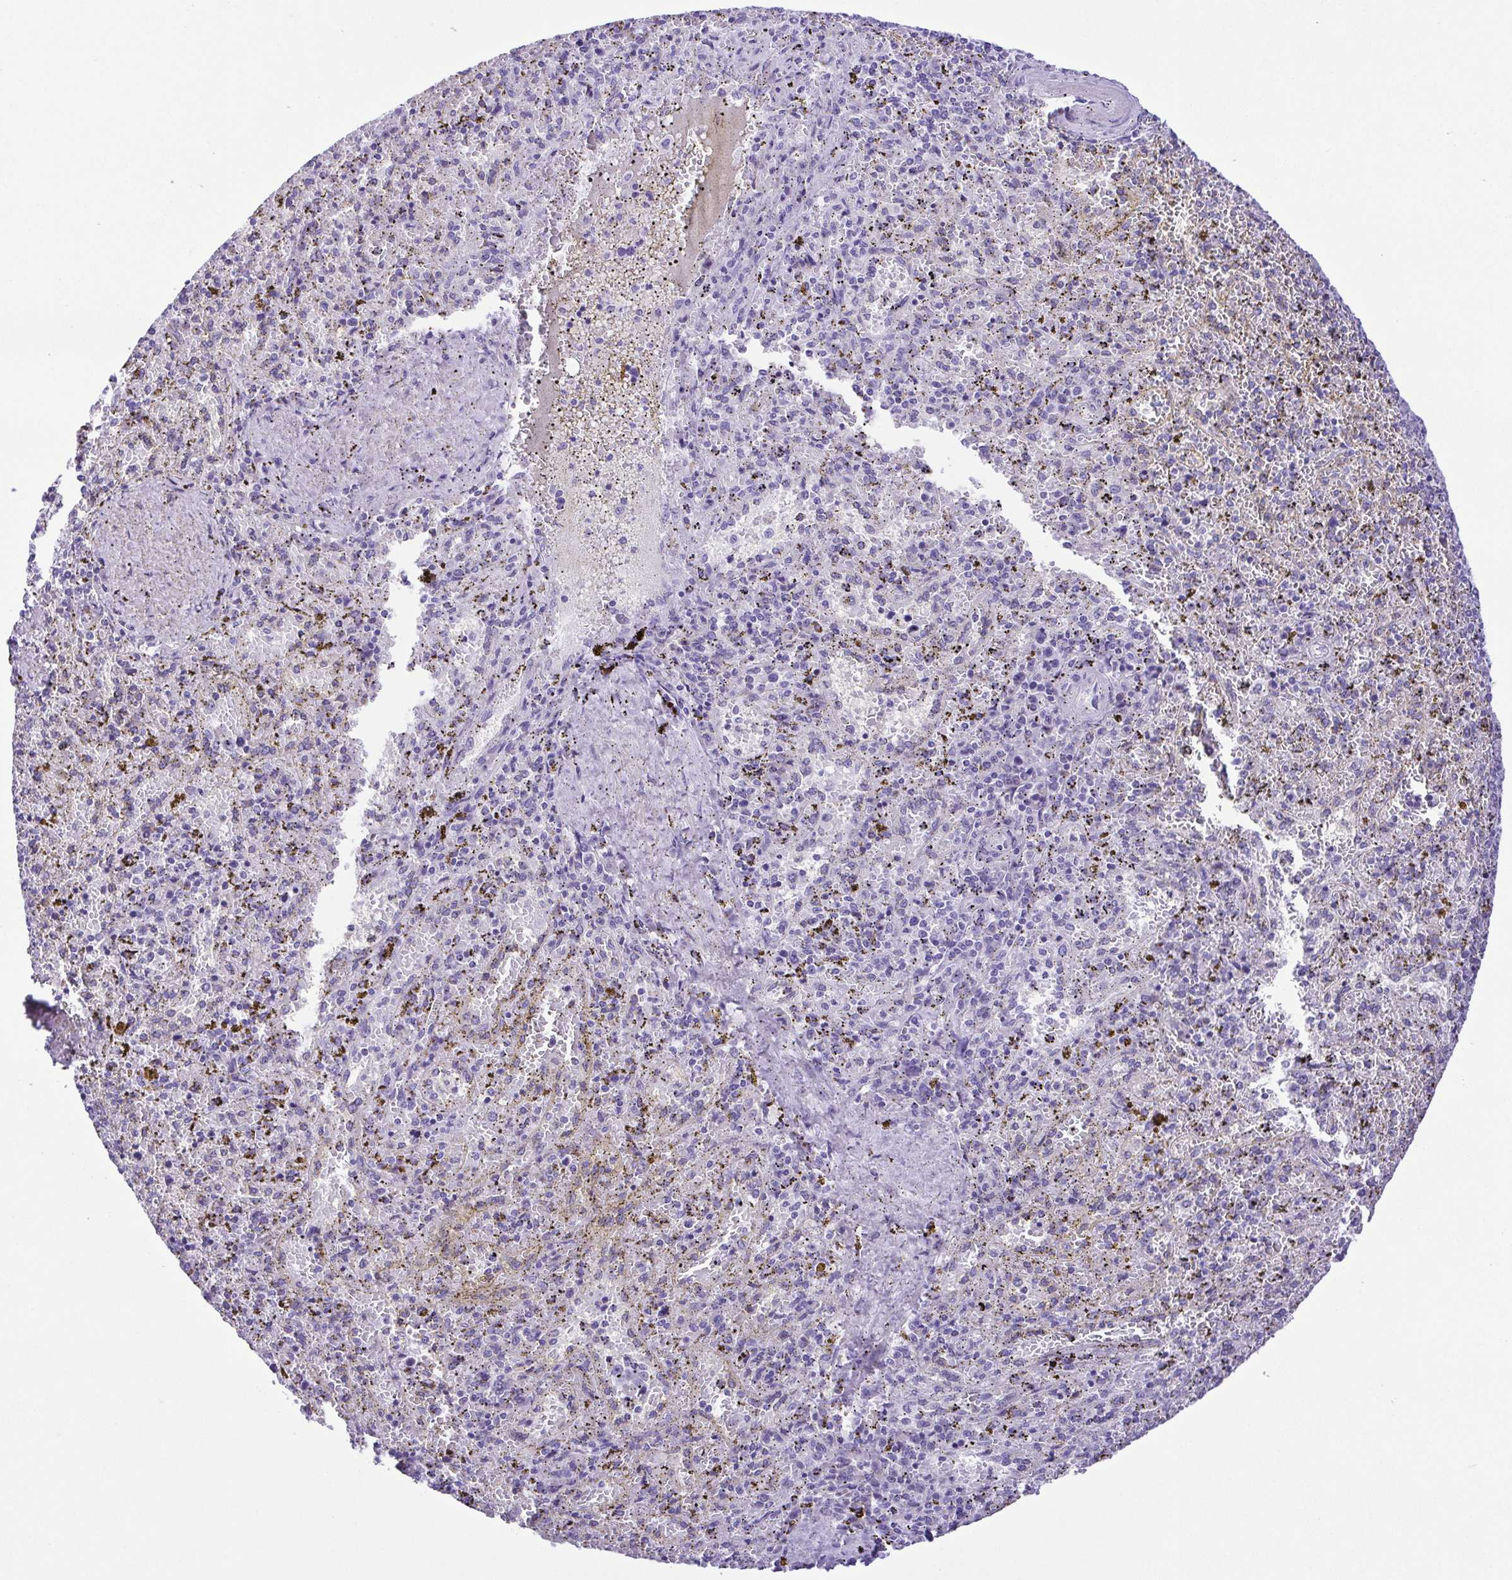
{"staining": {"intensity": "negative", "quantity": "none", "location": "none"}, "tissue": "spleen", "cell_type": "Cells in red pulp", "image_type": "normal", "snomed": [{"axis": "morphology", "description": "Normal tissue, NOS"}, {"axis": "topography", "description": "Spleen"}], "caption": "This is an immunohistochemistry image of unremarkable spleen. There is no staining in cells in red pulp.", "gene": "PAK3", "patient": {"sex": "female", "age": 50}}